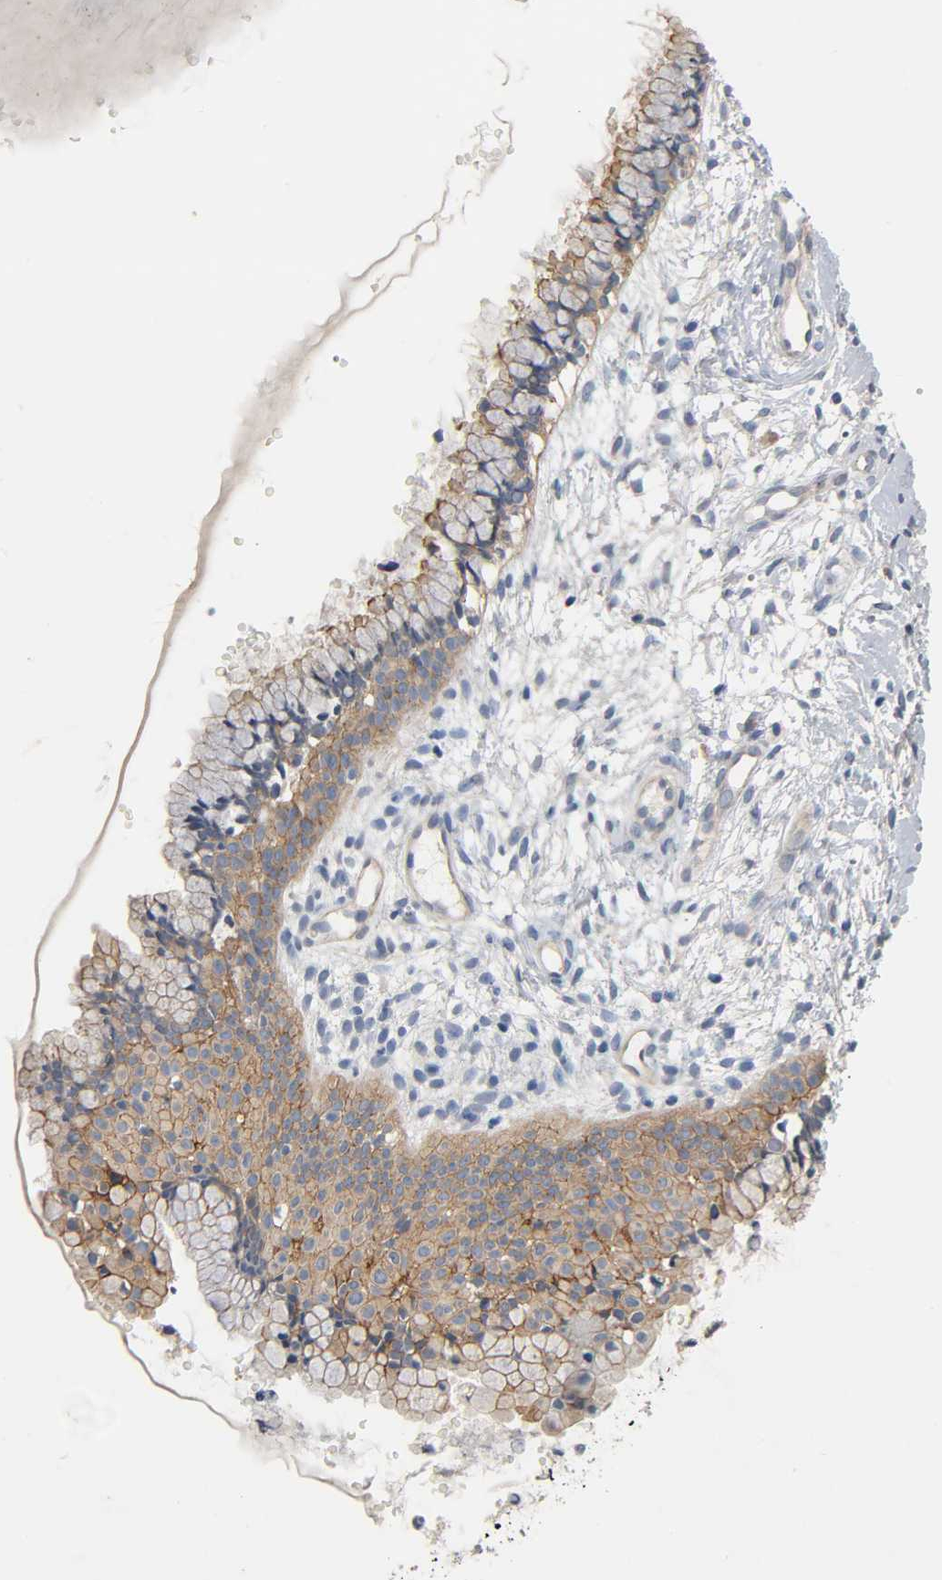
{"staining": {"intensity": "moderate", "quantity": ">75%", "location": "cytoplasmic/membranous"}, "tissue": "cervix", "cell_type": "Glandular cells", "image_type": "normal", "snomed": [{"axis": "morphology", "description": "Normal tissue, NOS"}, {"axis": "topography", "description": "Cervix"}], "caption": "Immunohistochemical staining of benign human cervix reveals >75% levels of moderate cytoplasmic/membranous protein staining in about >75% of glandular cells. The staining is performed using DAB brown chromogen to label protein expression. The nuclei are counter-stained blue using hematoxylin.", "gene": "ARPC1A", "patient": {"sex": "female", "age": 46}}